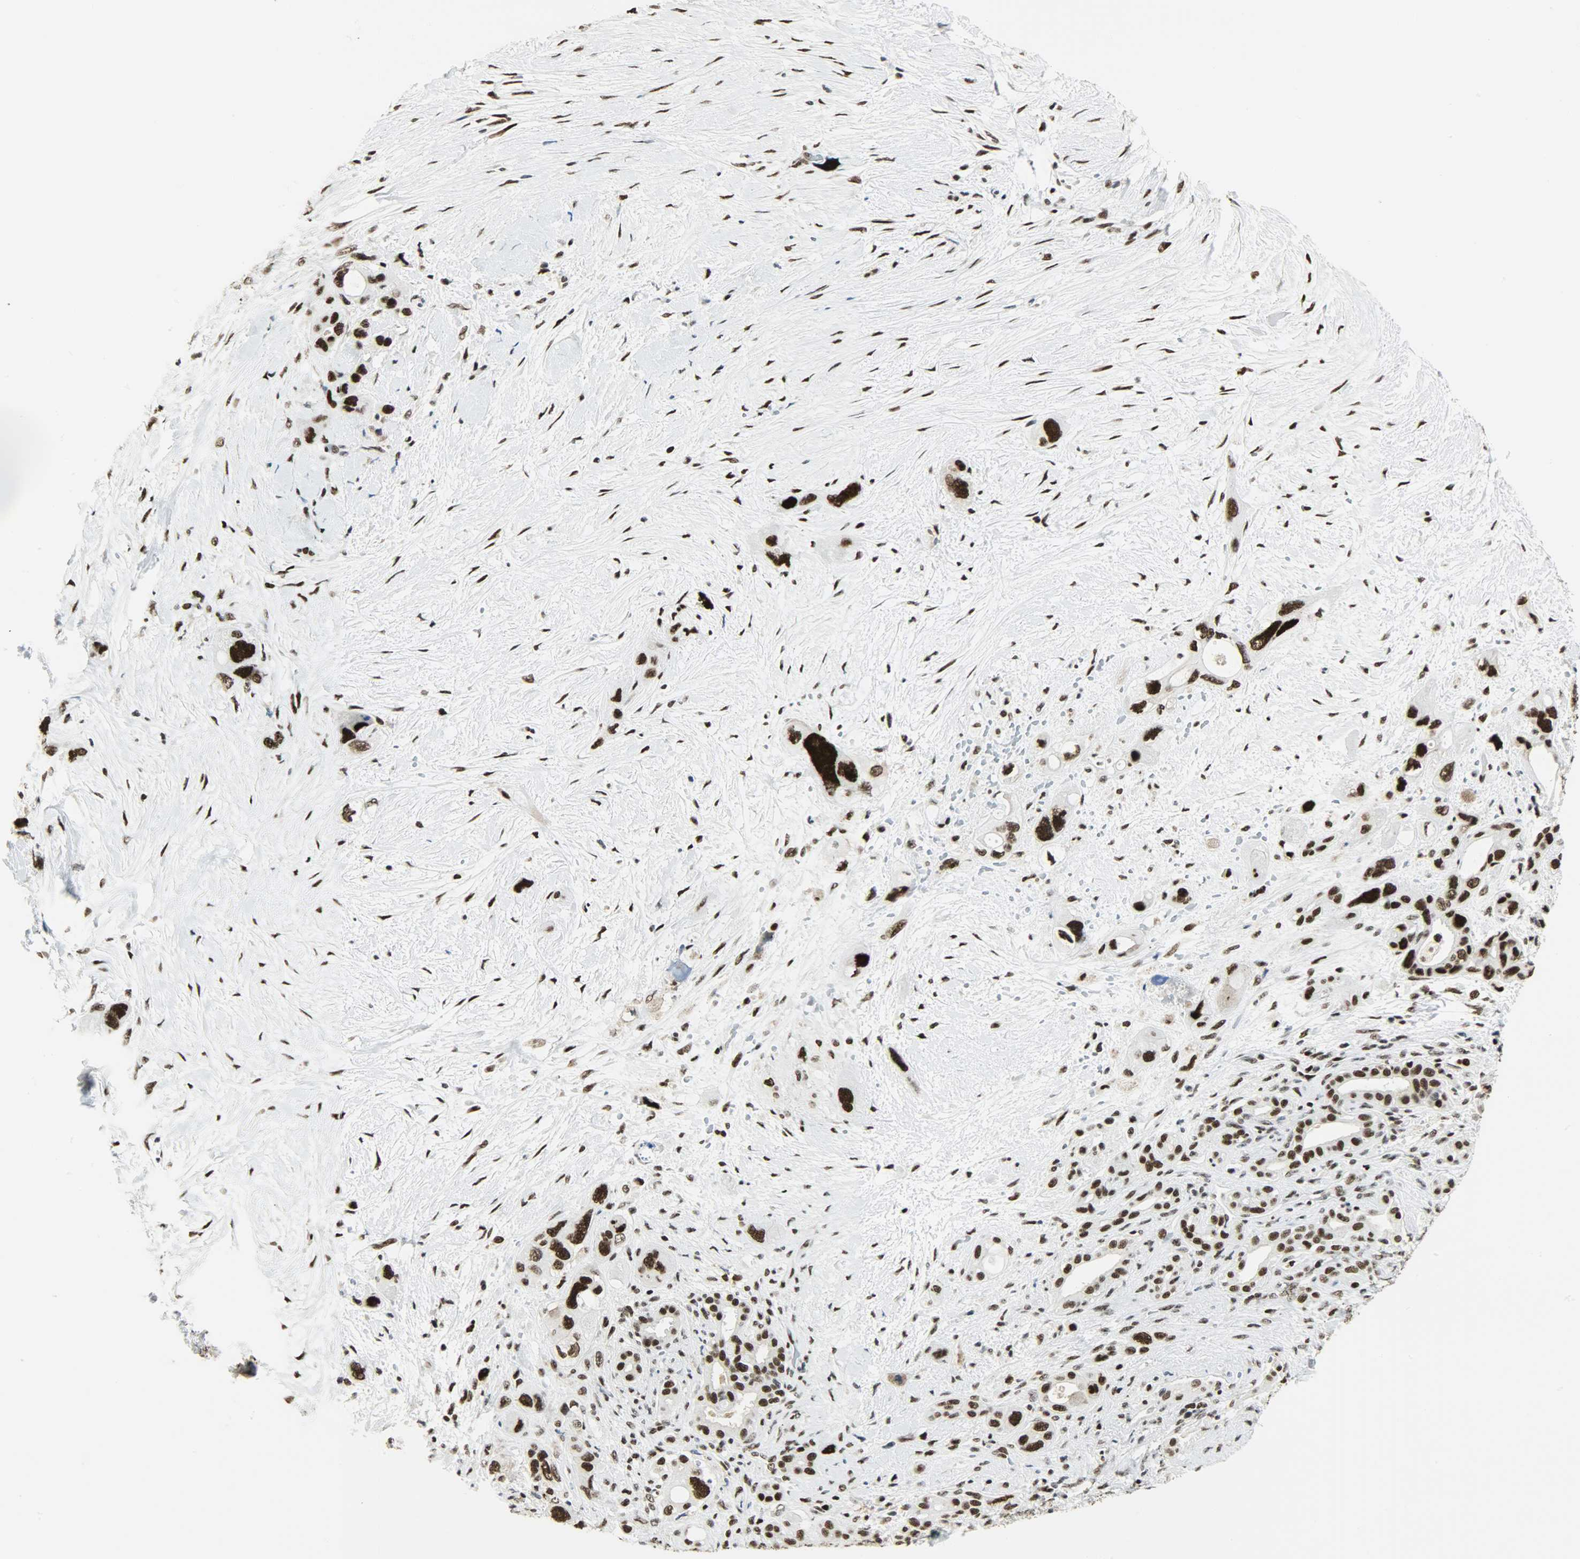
{"staining": {"intensity": "strong", "quantity": ">75%", "location": "nuclear"}, "tissue": "pancreatic cancer", "cell_type": "Tumor cells", "image_type": "cancer", "snomed": [{"axis": "morphology", "description": "Adenocarcinoma, NOS"}, {"axis": "topography", "description": "Pancreas"}], "caption": "Strong nuclear protein staining is seen in approximately >75% of tumor cells in pancreatic cancer.", "gene": "SSB", "patient": {"sex": "male", "age": 46}}